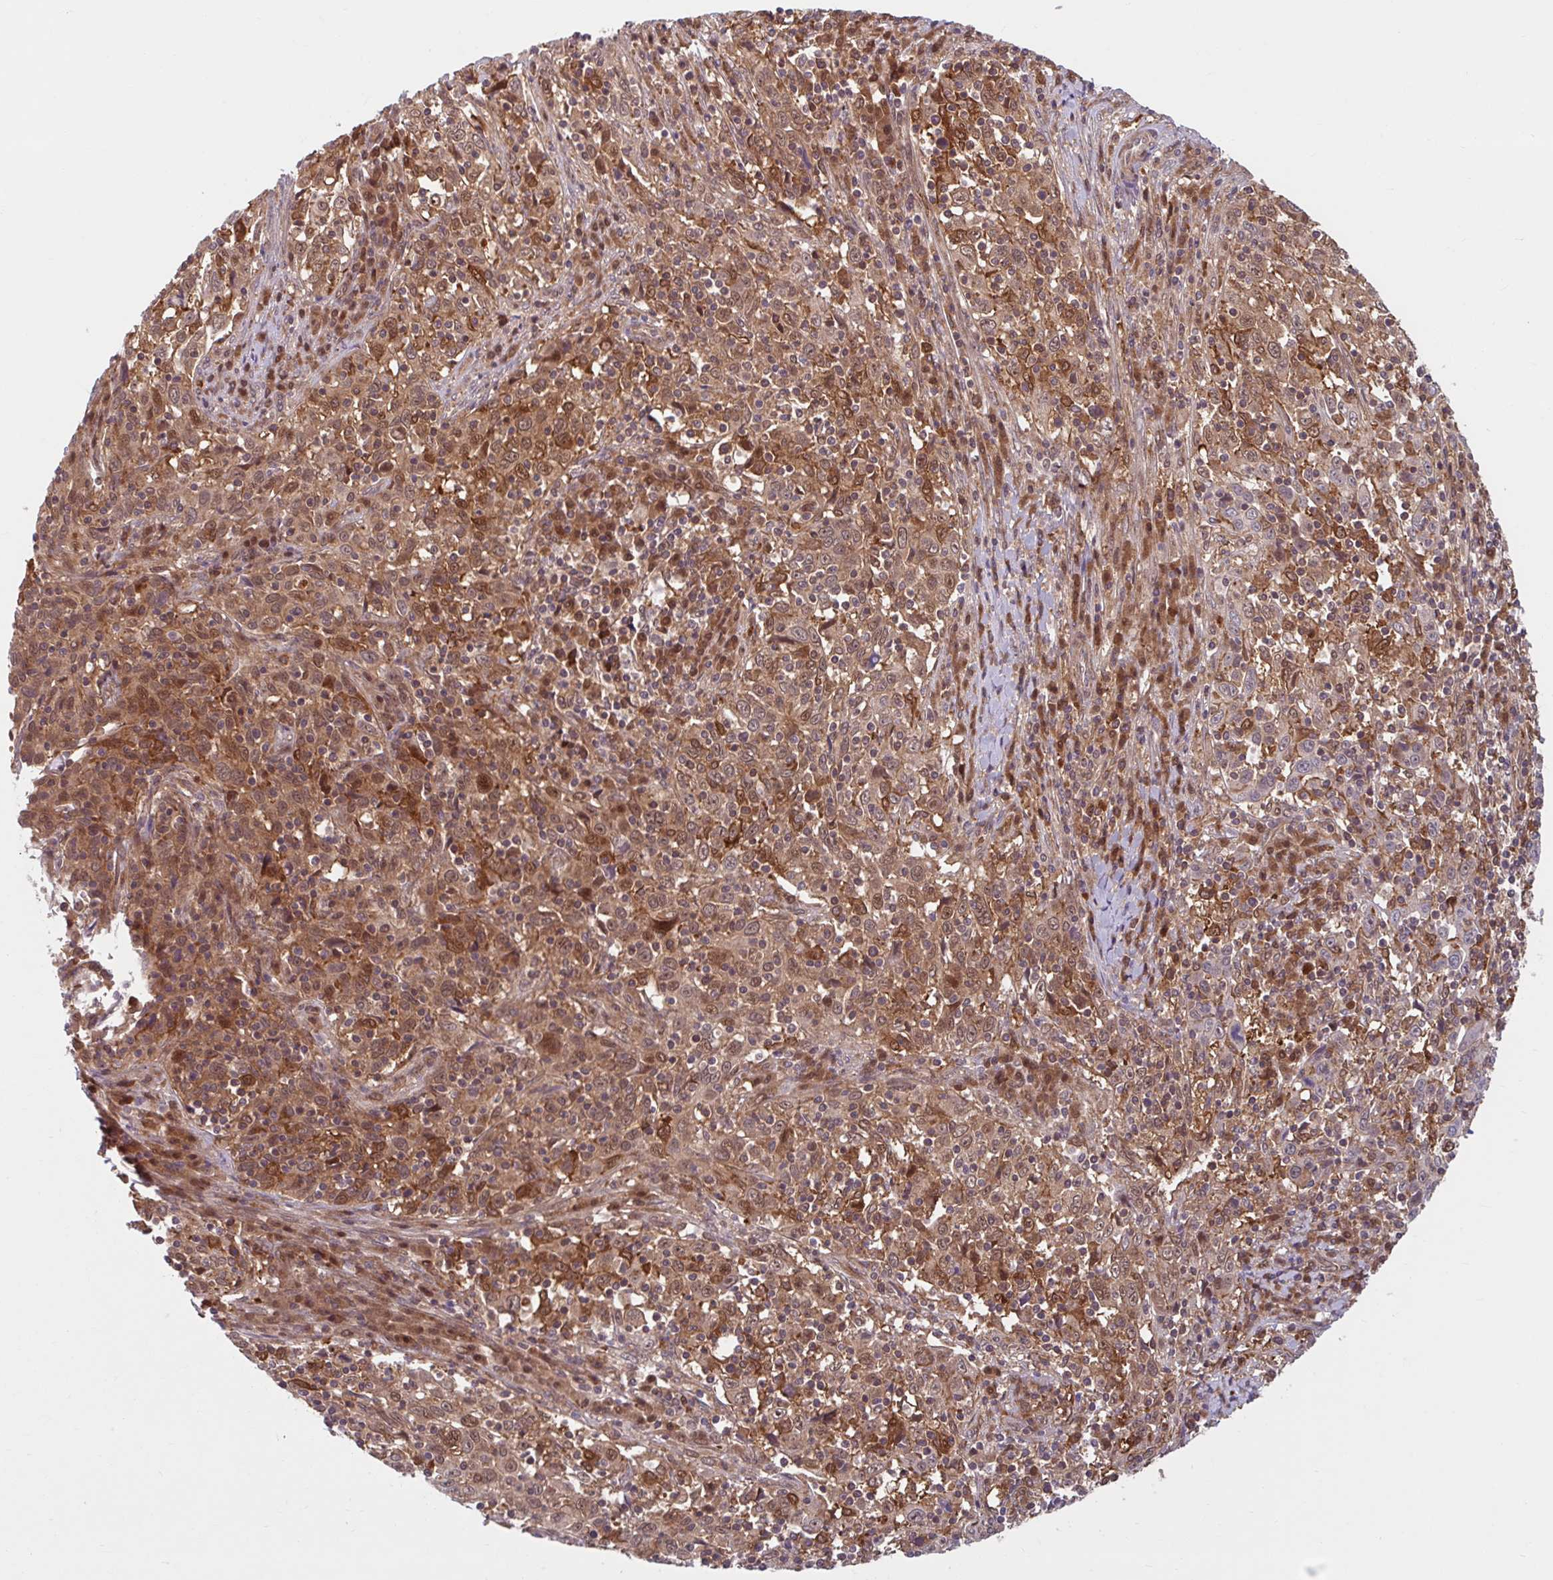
{"staining": {"intensity": "moderate", "quantity": ">75%", "location": "cytoplasmic/membranous"}, "tissue": "cervical cancer", "cell_type": "Tumor cells", "image_type": "cancer", "snomed": [{"axis": "morphology", "description": "Squamous cell carcinoma, NOS"}, {"axis": "topography", "description": "Cervix"}], "caption": "Protein expression analysis of human cervical squamous cell carcinoma reveals moderate cytoplasmic/membranous expression in about >75% of tumor cells. (Brightfield microscopy of DAB IHC at high magnification).", "gene": "HMBS", "patient": {"sex": "female", "age": 46}}